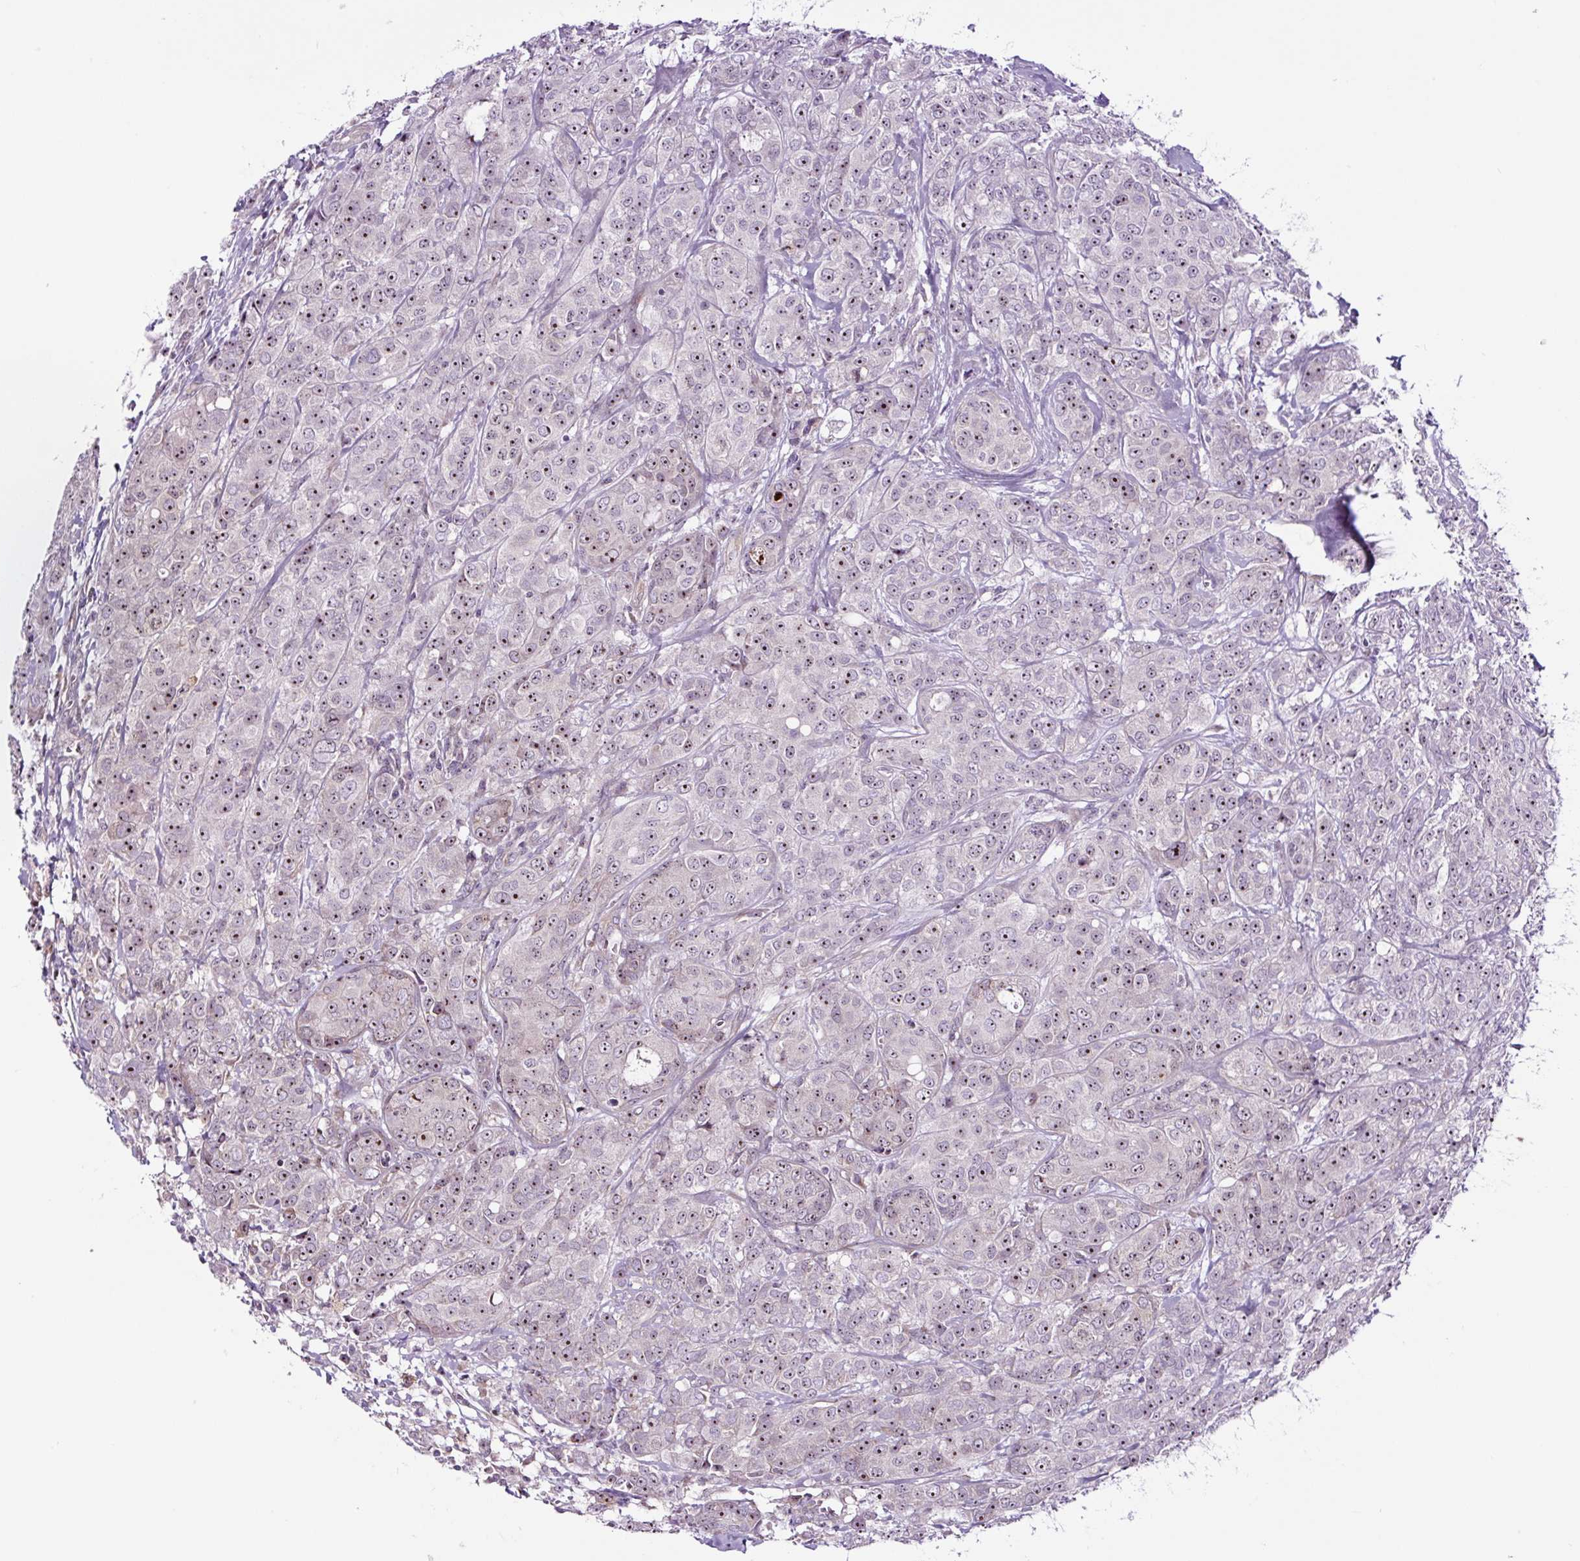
{"staining": {"intensity": "moderate", "quantity": ">75%", "location": "nuclear"}, "tissue": "breast cancer", "cell_type": "Tumor cells", "image_type": "cancer", "snomed": [{"axis": "morphology", "description": "Duct carcinoma"}, {"axis": "topography", "description": "Breast"}], "caption": "This is an image of immunohistochemistry (IHC) staining of breast cancer (intraductal carcinoma), which shows moderate staining in the nuclear of tumor cells.", "gene": "NOM1", "patient": {"sex": "female", "age": 43}}